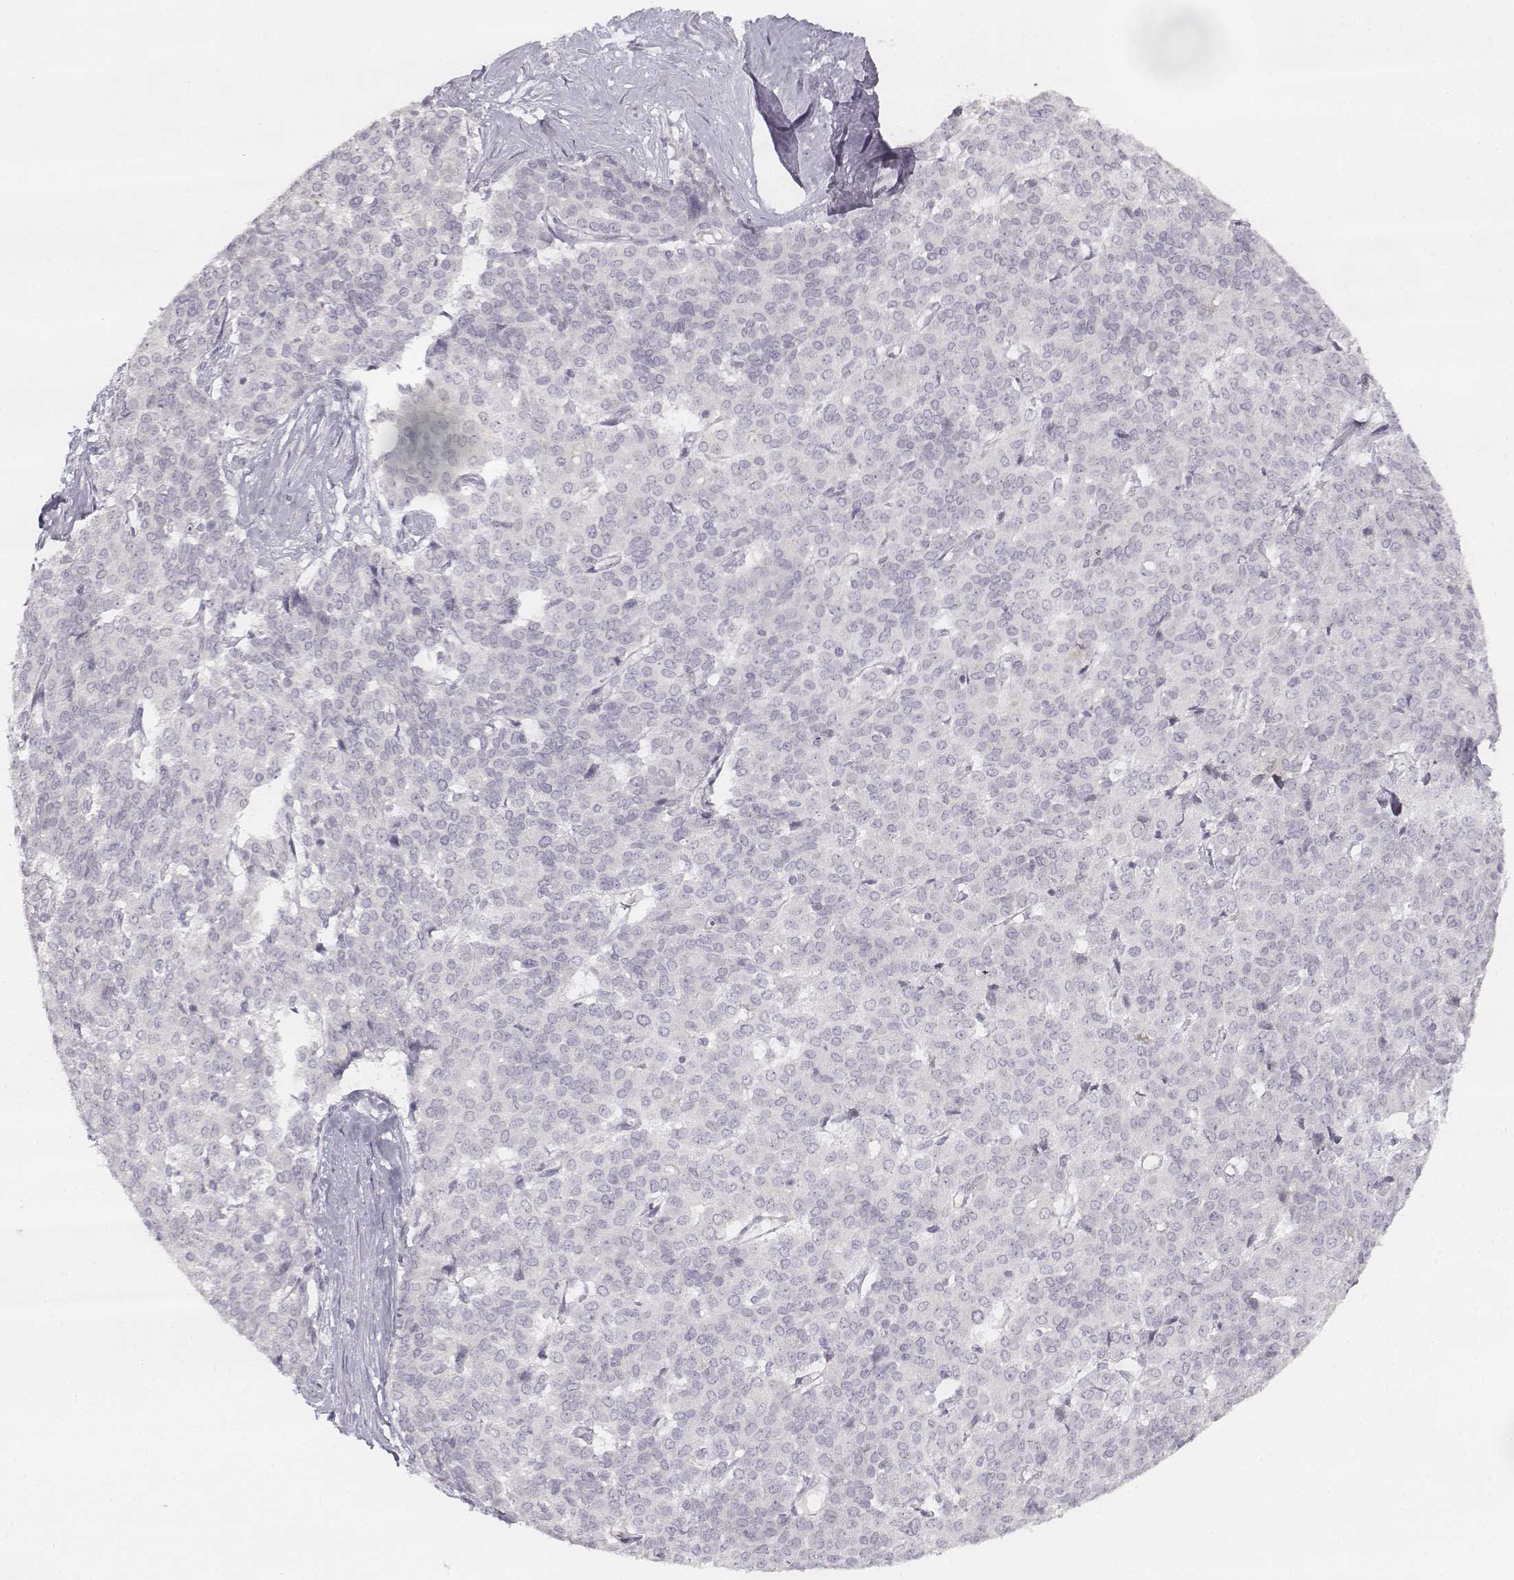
{"staining": {"intensity": "negative", "quantity": "none", "location": "none"}, "tissue": "liver cancer", "cell_type": "Tumor cells", "image_type": "cancer", "snomed": [{"axis": "morphology", "description": "Cholangiocarcinoma"}, {"axis": "topography", "description": "Liver"}], "caption": "Image shows no significant protein positivity in tumor cells of liver cancer.", "gene": "DSG4", "patient": {"sex": "female", "age": 47}}